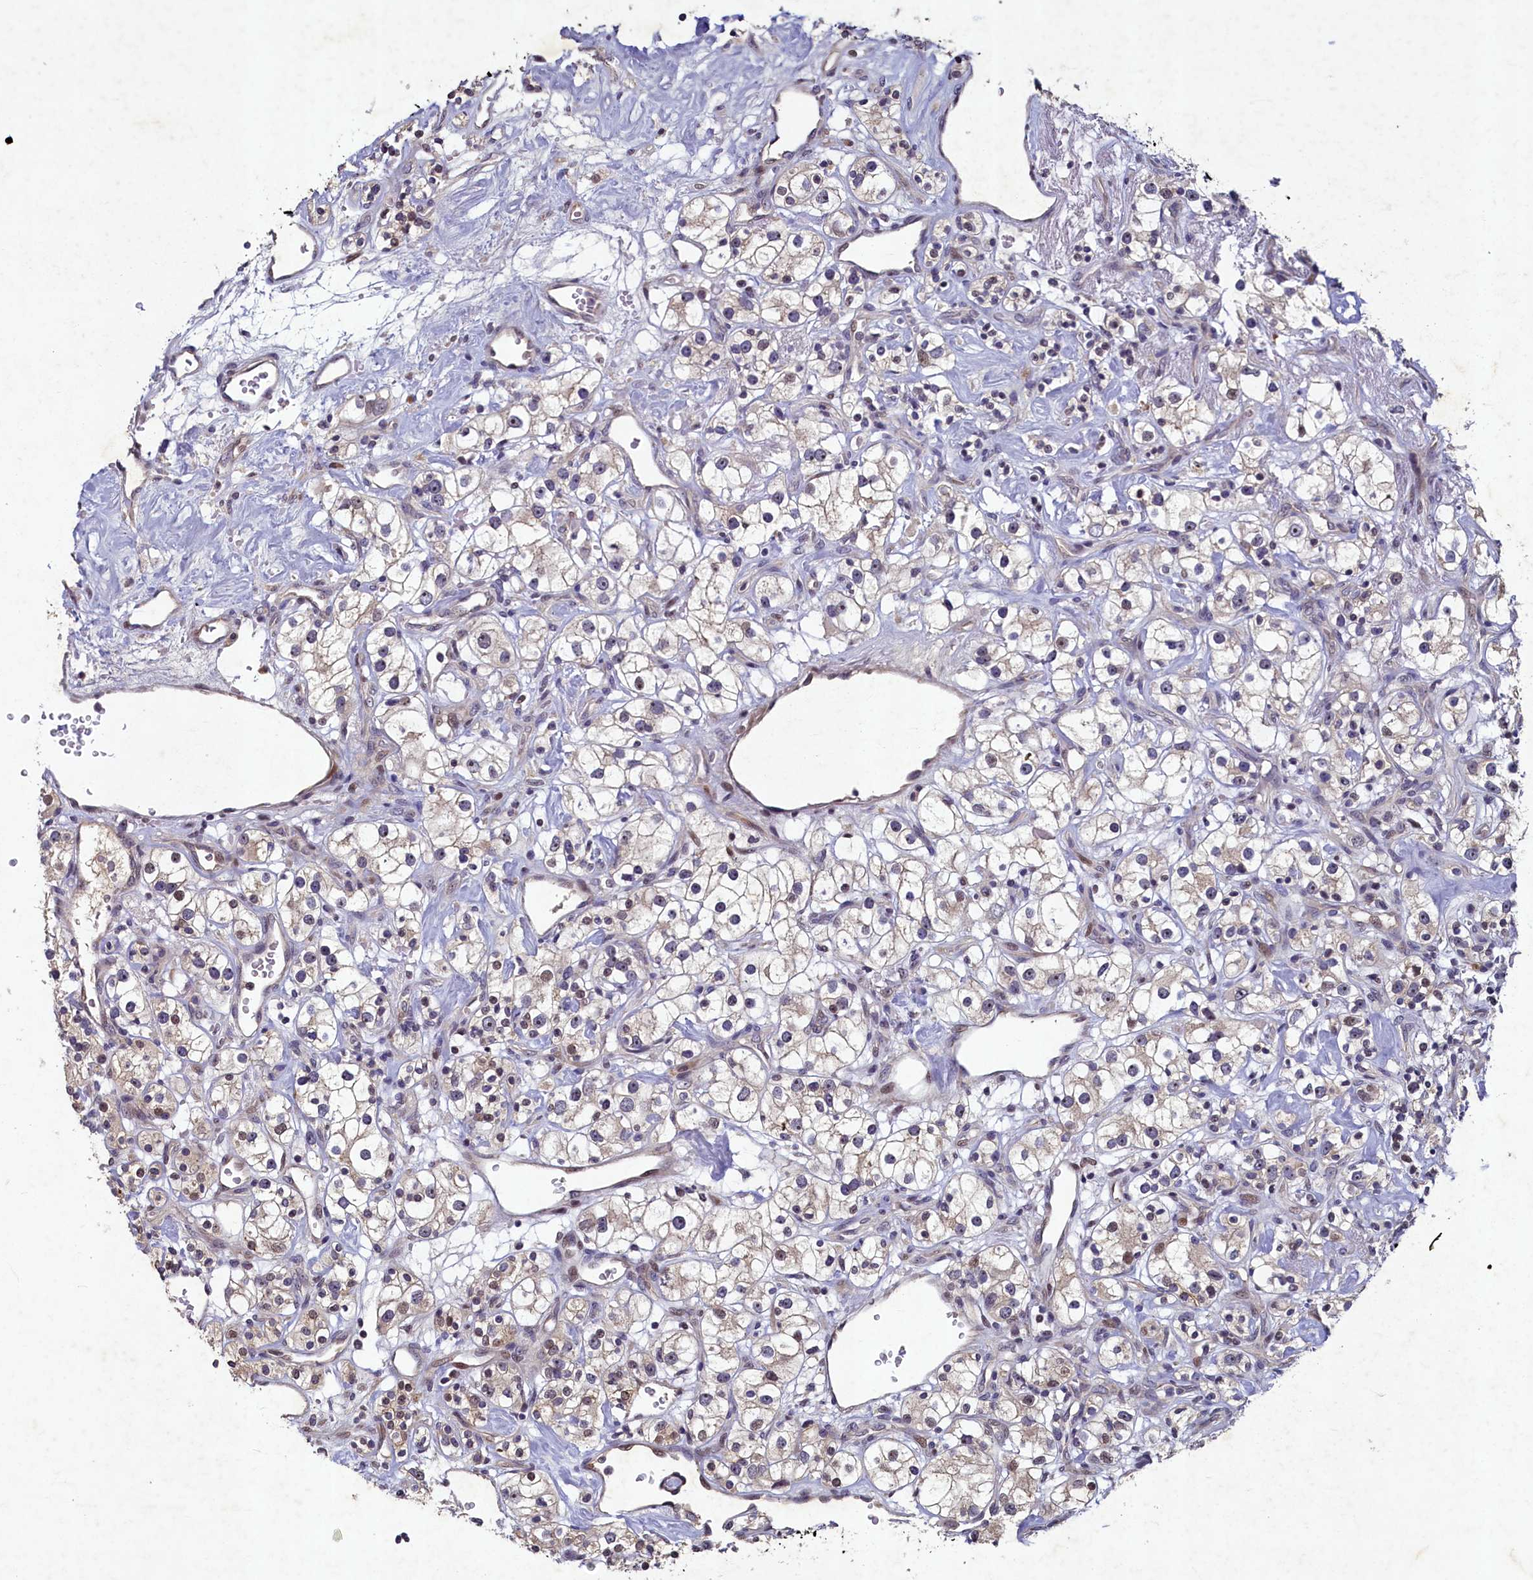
{"staining": {"intensity": "moderate", "quantity": "<25%", "location": "nuclear"}, "tissue": "renal cancer", "cell_type": "Tumor cells", "image_type": "cancer", "snomed": [{"axis": "morphology", "description": "Adenocarcinoma, NOS"}, {"axis": "topography", "description": "Kidney"}], "caption": "Immunohistochemical staining of renal cancer (adenocarcinoma) demonstrates moderate nuclear protein expression in approximately <25% of tumor cells. (IHC, brightfield microscopy, high magnification).", "gene": "LATS2", "patient": {"sex": "male", "age": 77}}